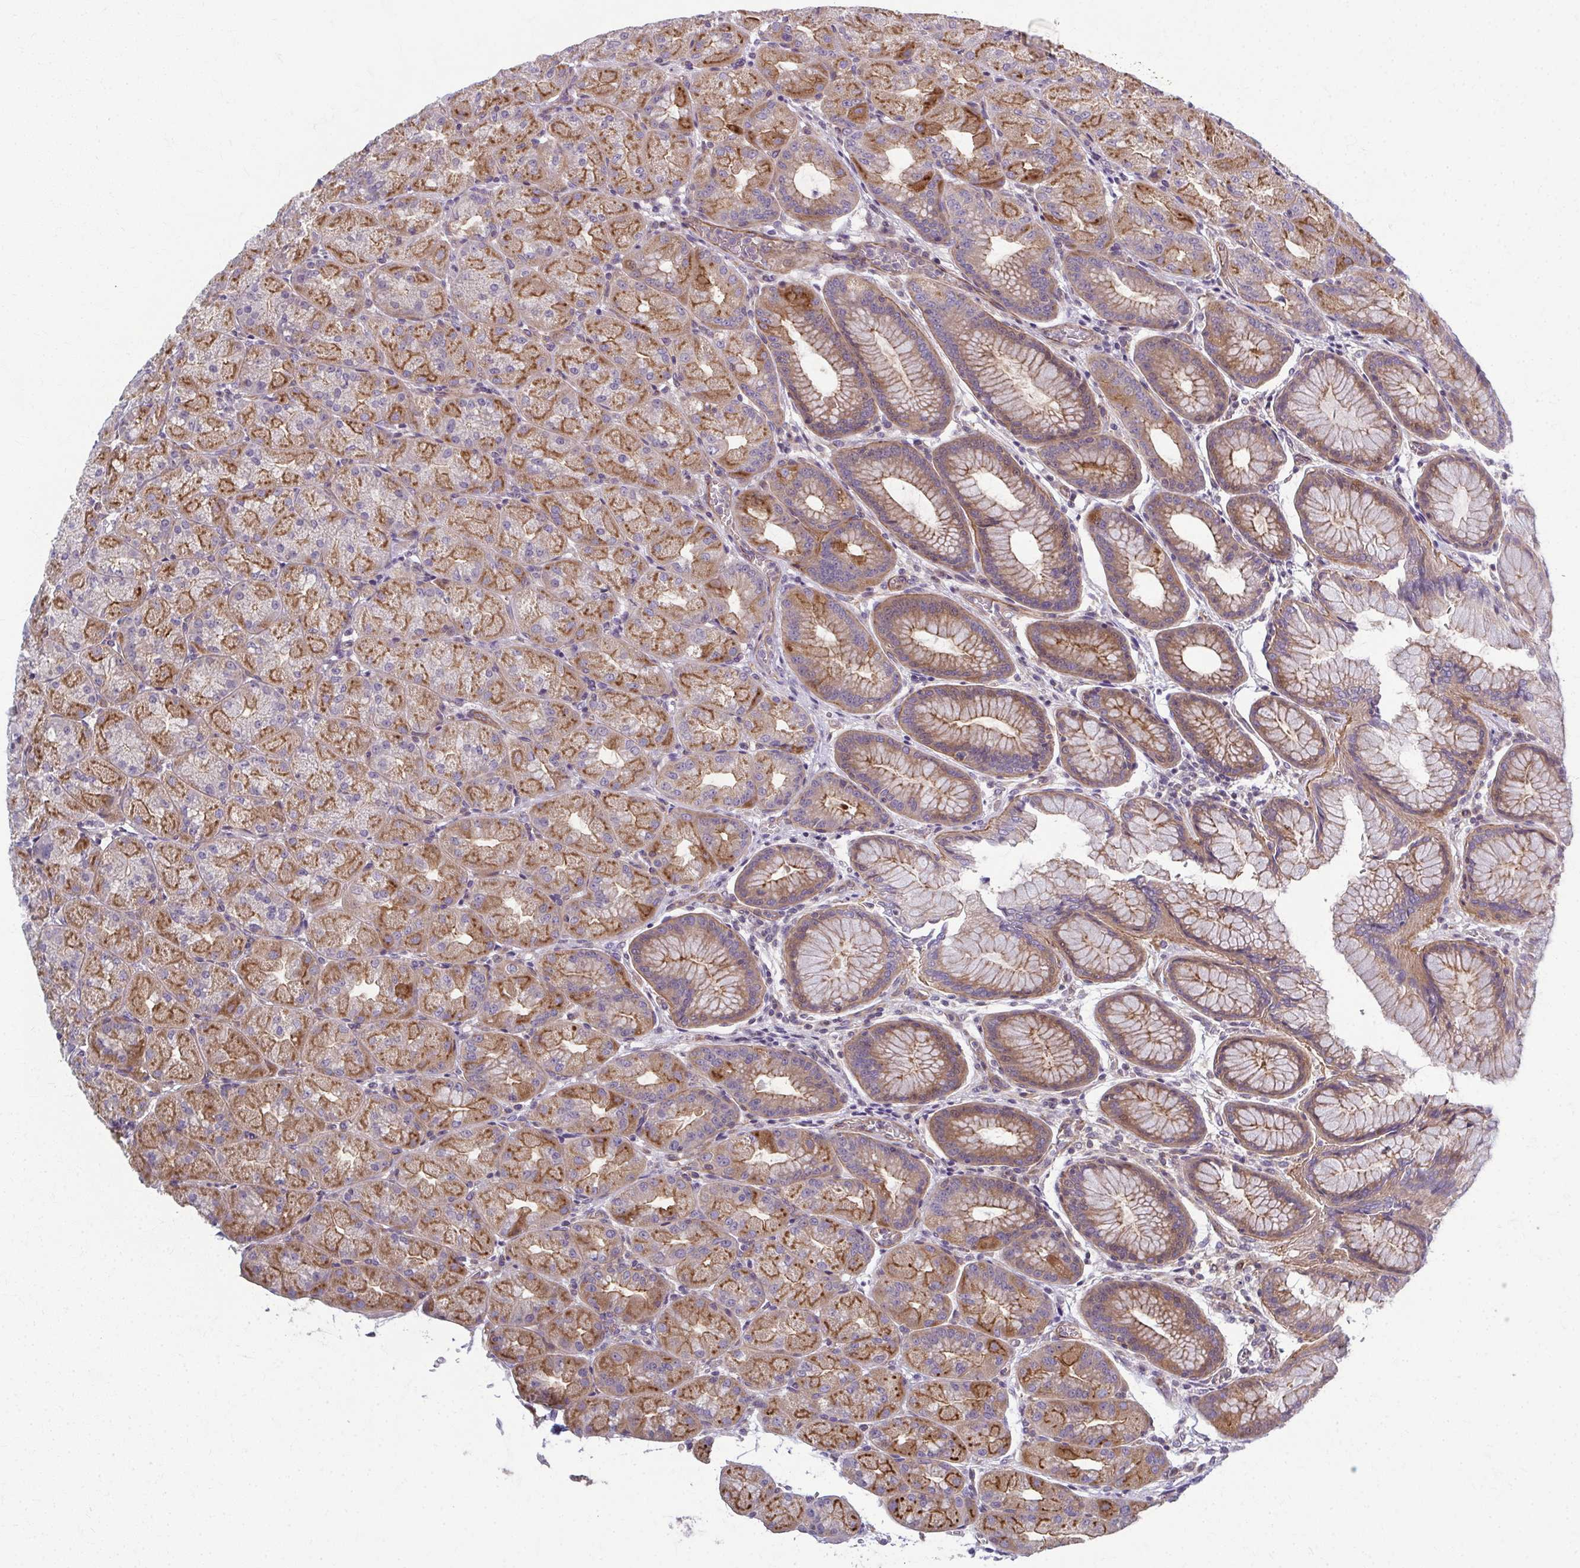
{"staining": {"intensity": "moderate", "quantity": "25%-75%", "location": "cytoplasmic/membranous"}, "tissue": "stomach", "cell_type": "Glandular cells", "image_type": "normal", "snomed": [{"axis": "morphology", "description": "Normal tissue, NOS"}, {"axis": "topography", "description": "Stomach, upper"}, {"axis": "topography", "description": "Stomach"}], "caption": "Glandular cells exhibit medium levels of moderate cytoplasmic/membranous expression in approximately 25%-75% of cells in normal stomach.", "gene": "EID2B", "patient": {"sex": "male", "age": 48}}